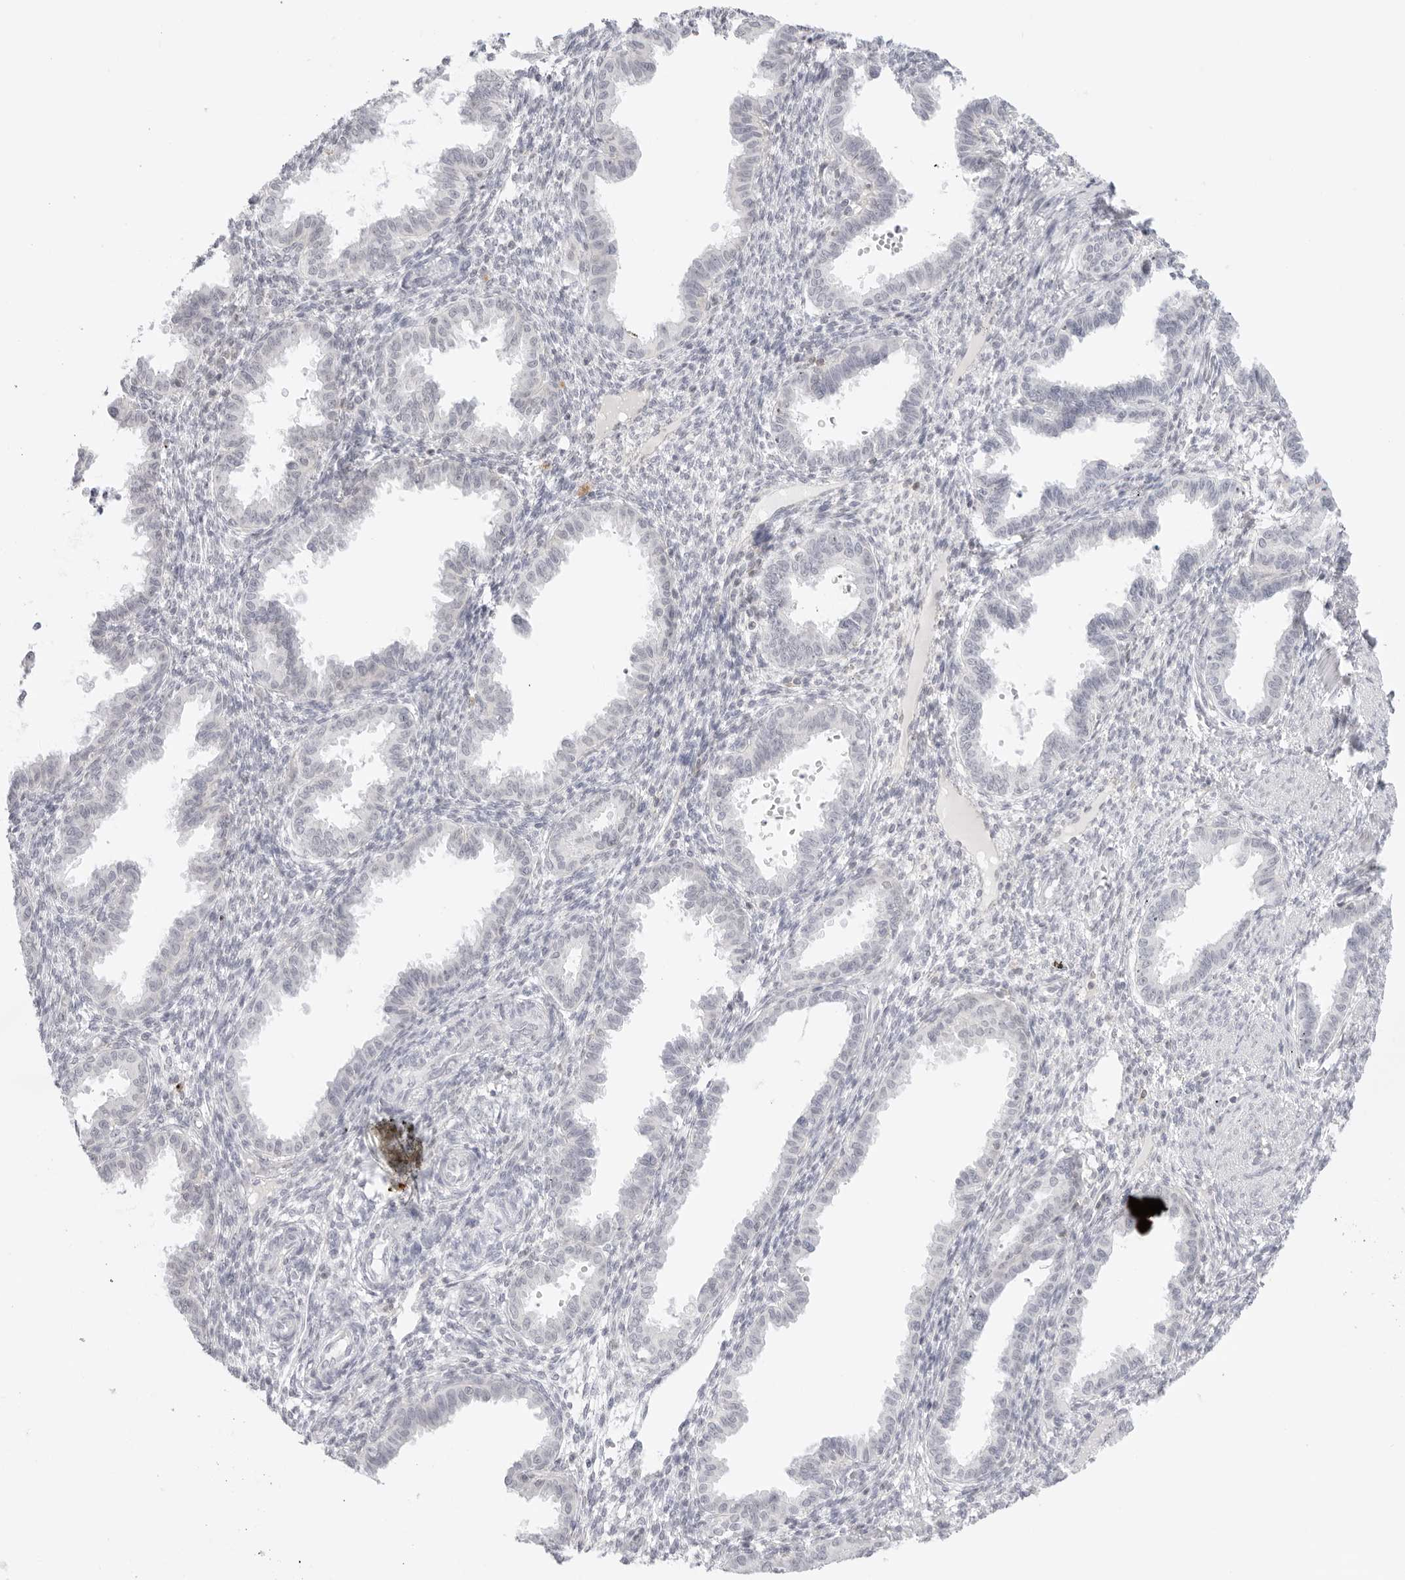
{"staining": {"intensity": "negative", "quantity": "none", "location": "none"}, "tissue": "endometrium", "cell_type": "Cells in endometrial stroma", "image_type": "normal", "snomed": [{"axis": "morphology", "description": "Normal tissue, NOS"}, {"axis": "topography", "description": "Endometrium"}], "caption": "There is no significant staining in cells in endometrial stroma of endometrium. Brightfield microscopy of immunohistochemistry stained with DAB (3,3'-diaminobenzidine) (brown) and hematoxylin (blue), captured at high magnification.", "gene": "TNFRSF14", "patient": {"sex": "female", "age": 33}}